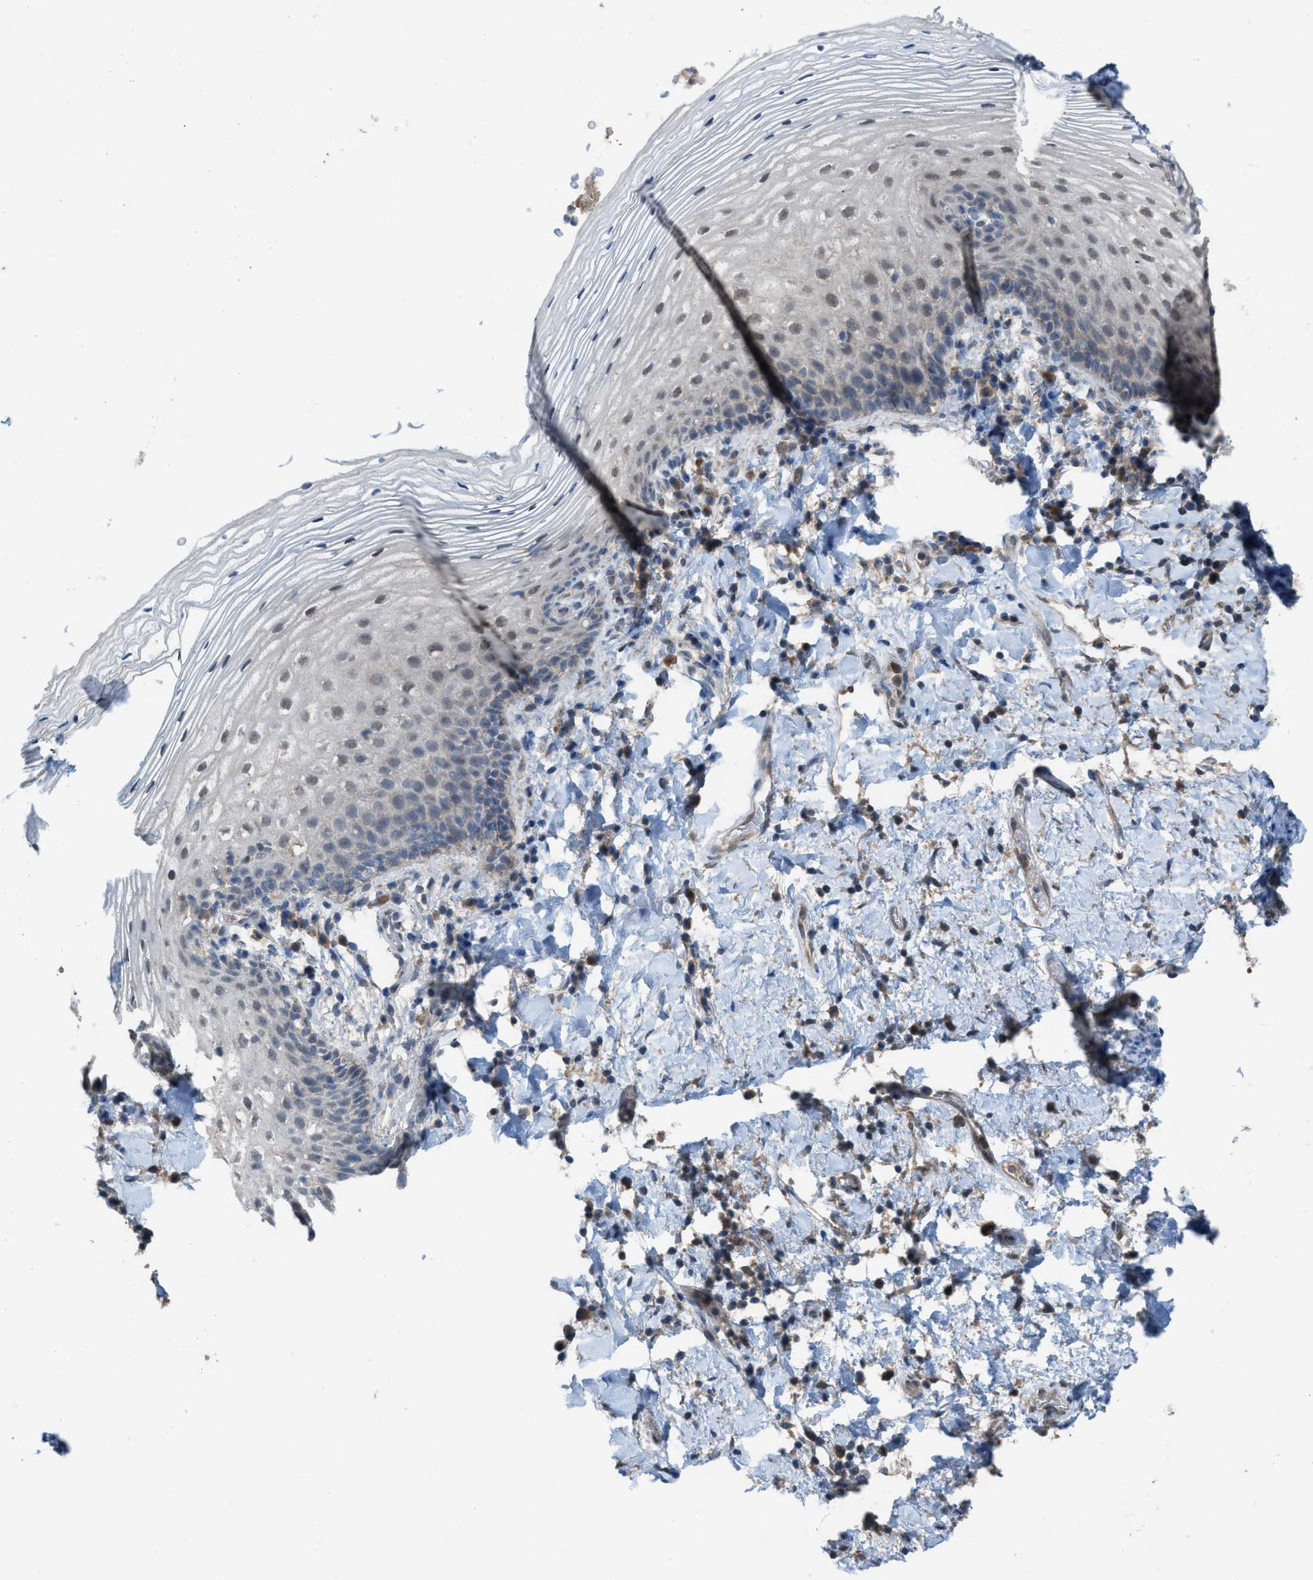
{"staining": {"intensity": "negative", "quantity": "none", "location": "none"}, "tissue": "vagina", "cell_type": "Squamous epithelial cells", "image_type": "normal", "snomed": [{"axis": "morphology", "description": "Normal tissue, NOS"}, {"axis": "topography", "description": "Vagina"}], "caption": "Human vagina stained for a protein using IHC displays no staining in squamous epithelial cells.", "gene": "PLAA", "patient": {"sex": "female", "age": 60}}